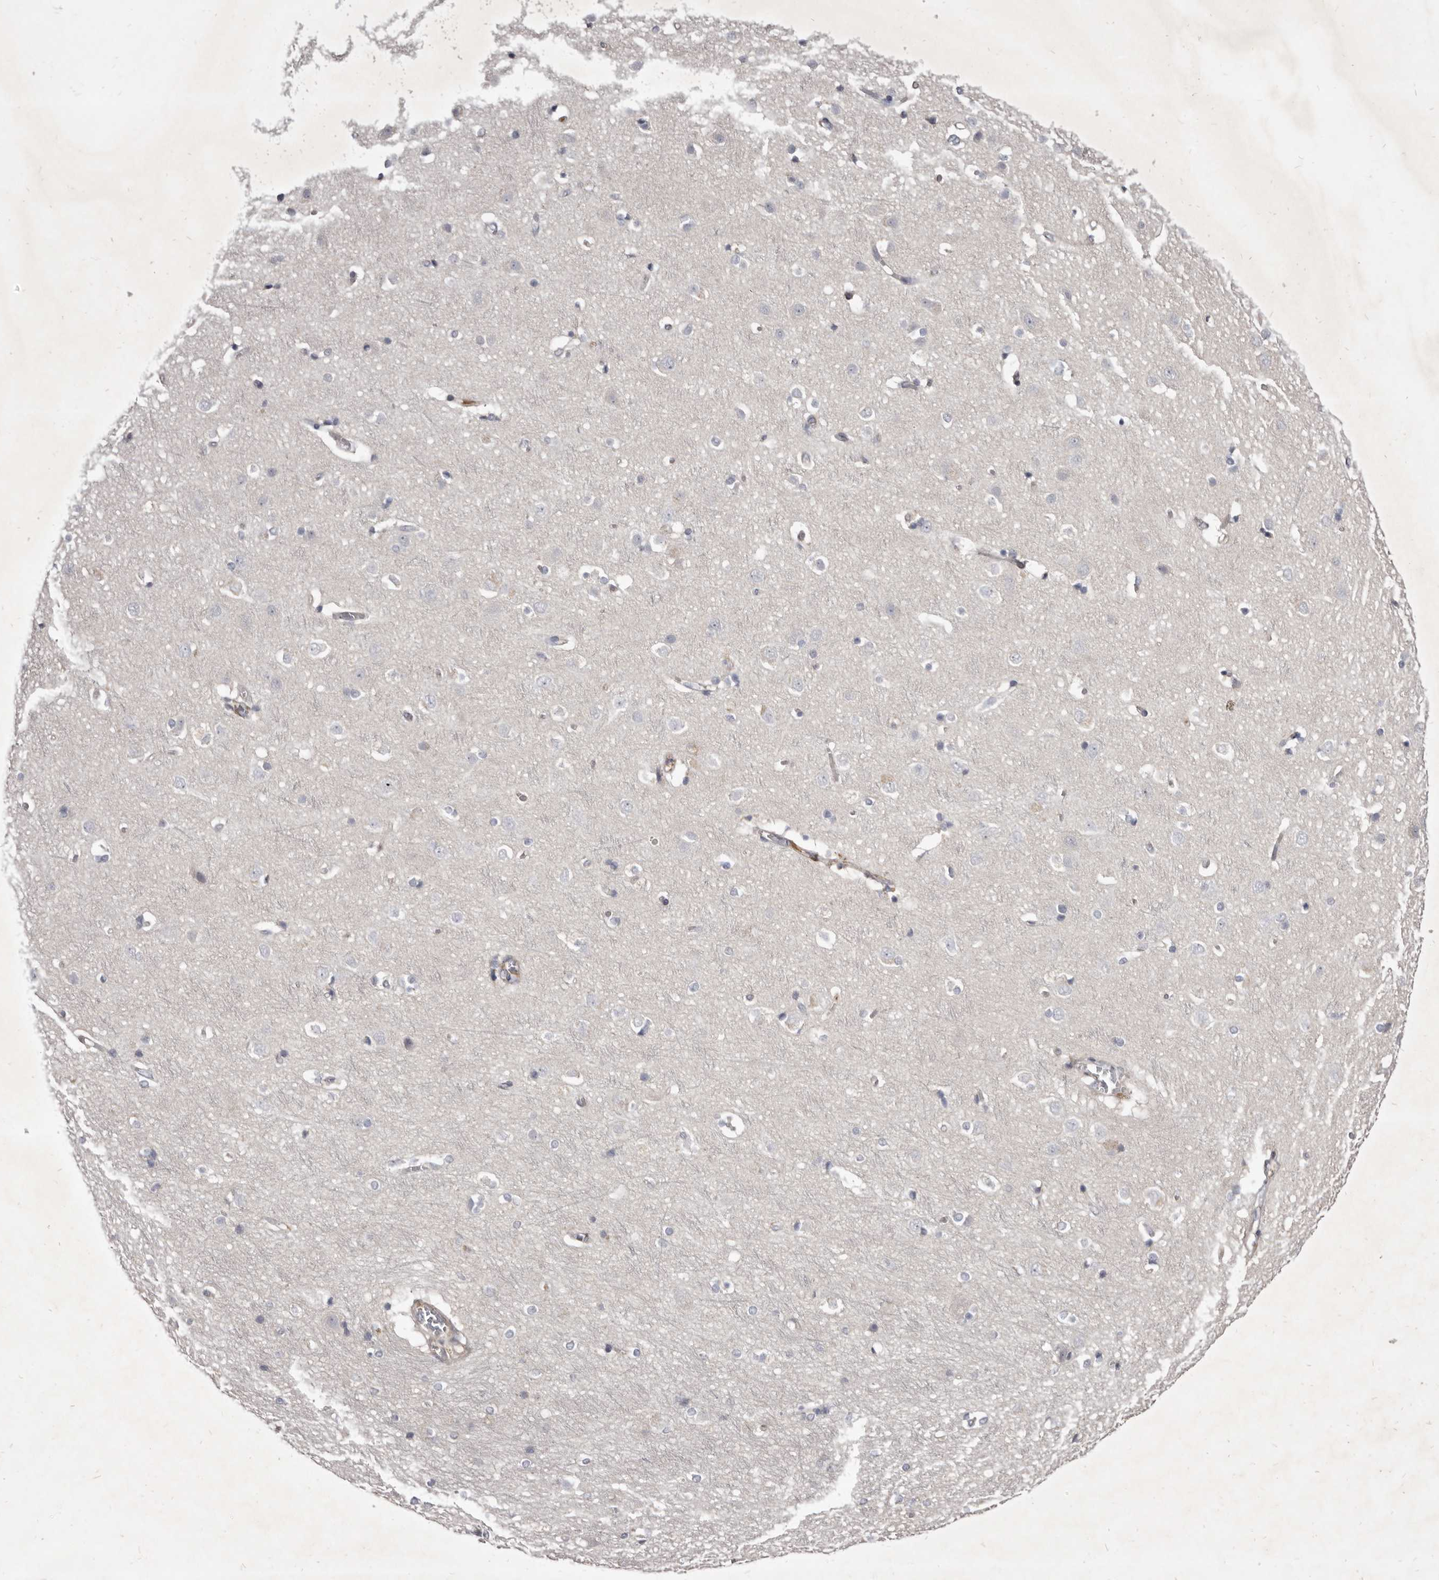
{"staining": {"intensity": "negative", "quantity": "none", "location": "none"}, "tissue": "cerebral cortex", "cell_type": "Endothelial cells", "image_type": "normal", "snomed": [{"axis": "morphology", "description": "Normal tissue, NOS"}, {"axis": "topography", "description": "Cerebral cortex"}], "caption": "Immunohistochemistry histopathology image of unremarkable cerebral cortex: human cerebral cortex stained with DAB reveals no significant protein positivity in endothelial cells.", "gene": "FAS", "patient": {"sex": "male", "age": 54}}